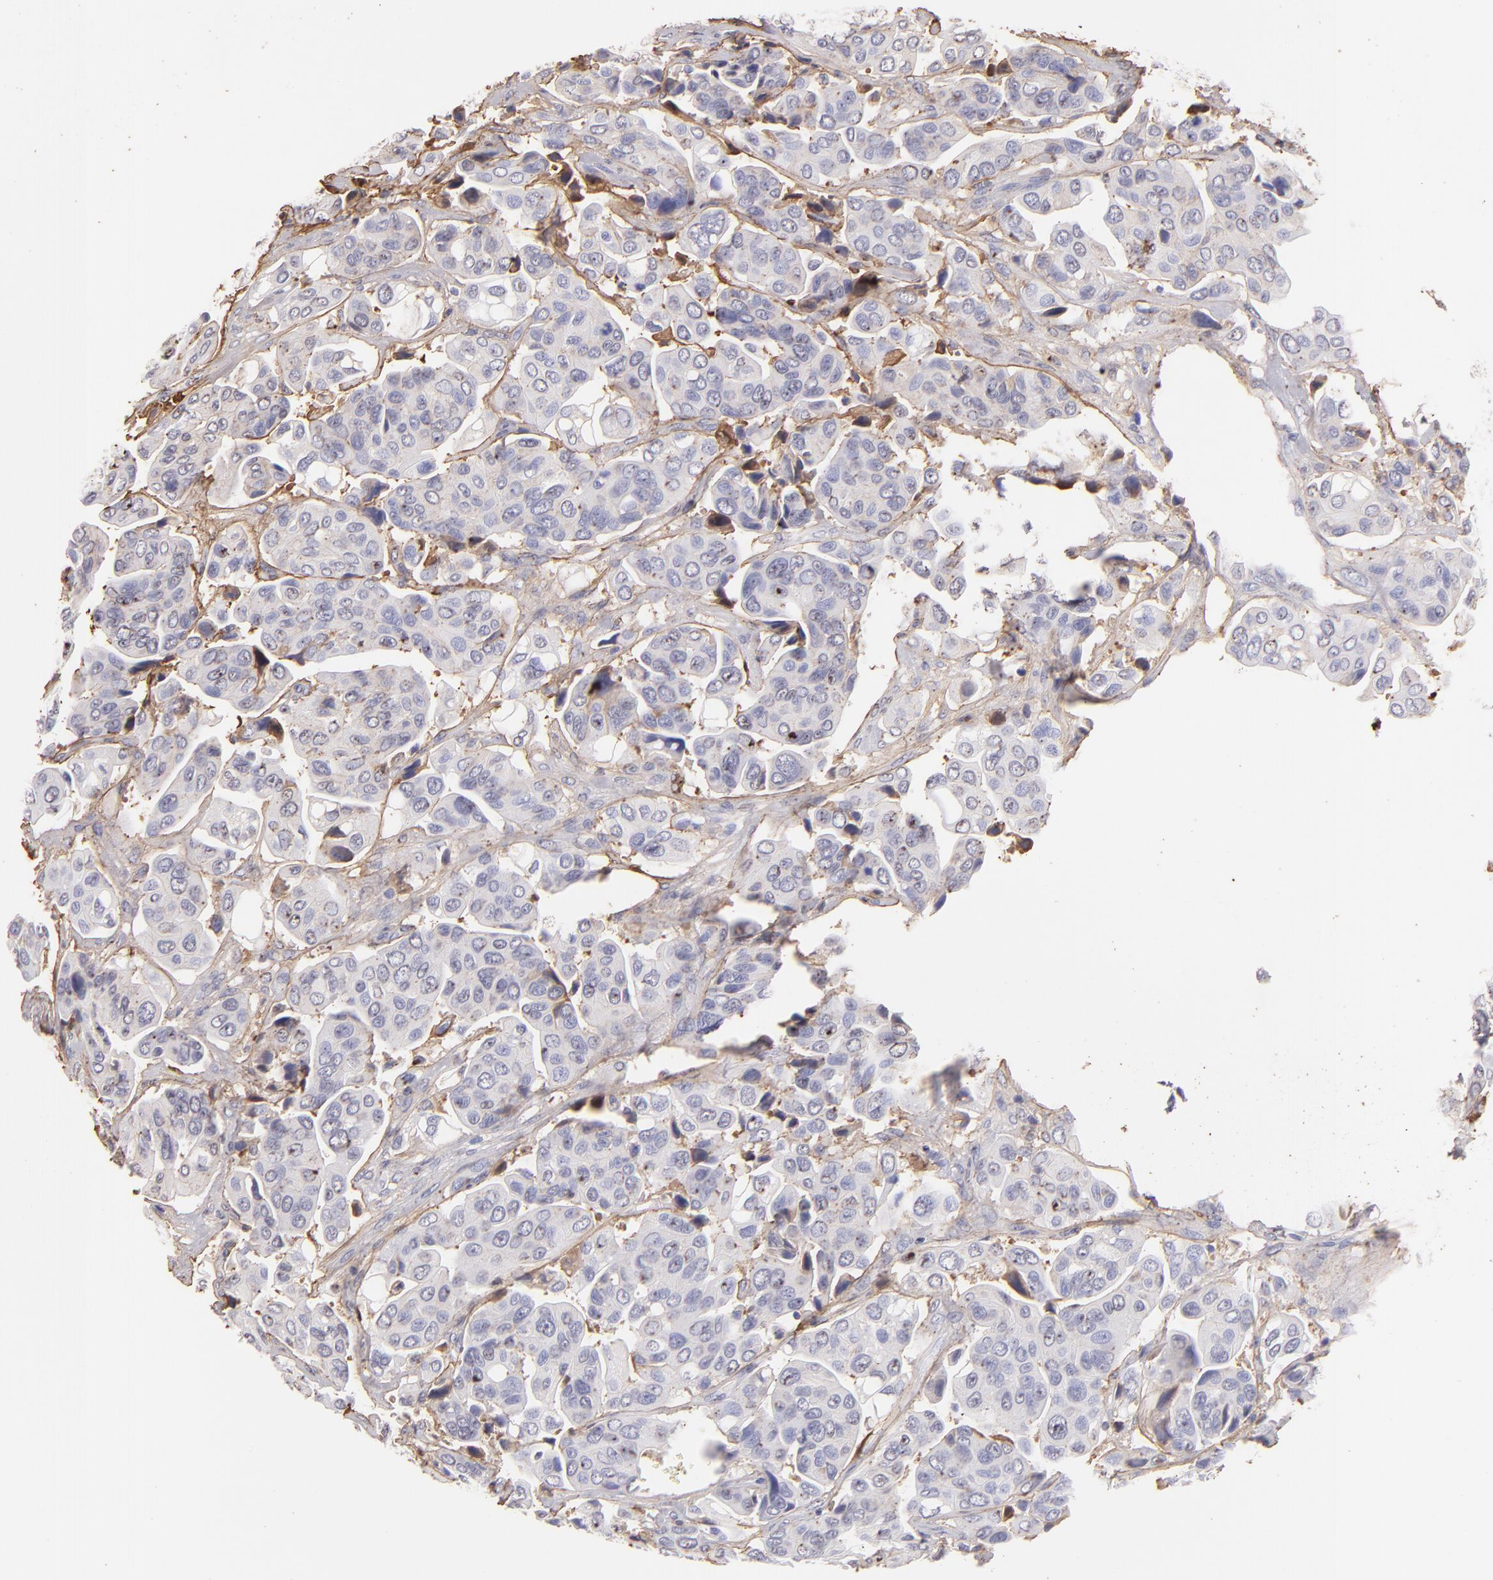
{"staining": {"intensity": "weak", "quantity": "<25%", "location": "cytoplasmic/membranous"}, "tissue": "urothelial cancer", "cell_type": "Tumor cells", "image_type": "cancer", "snomed": [{"axis": "morphology", "description": "Adenocarcinoma, NOS"}, {"axis": "topography", "description": "Urinary bladder"}], "caption": "Tumor cells show no significant positivity in urothelial cancer.", "gene": "FGB", "patient": {"sex": "male", "age": 61}}